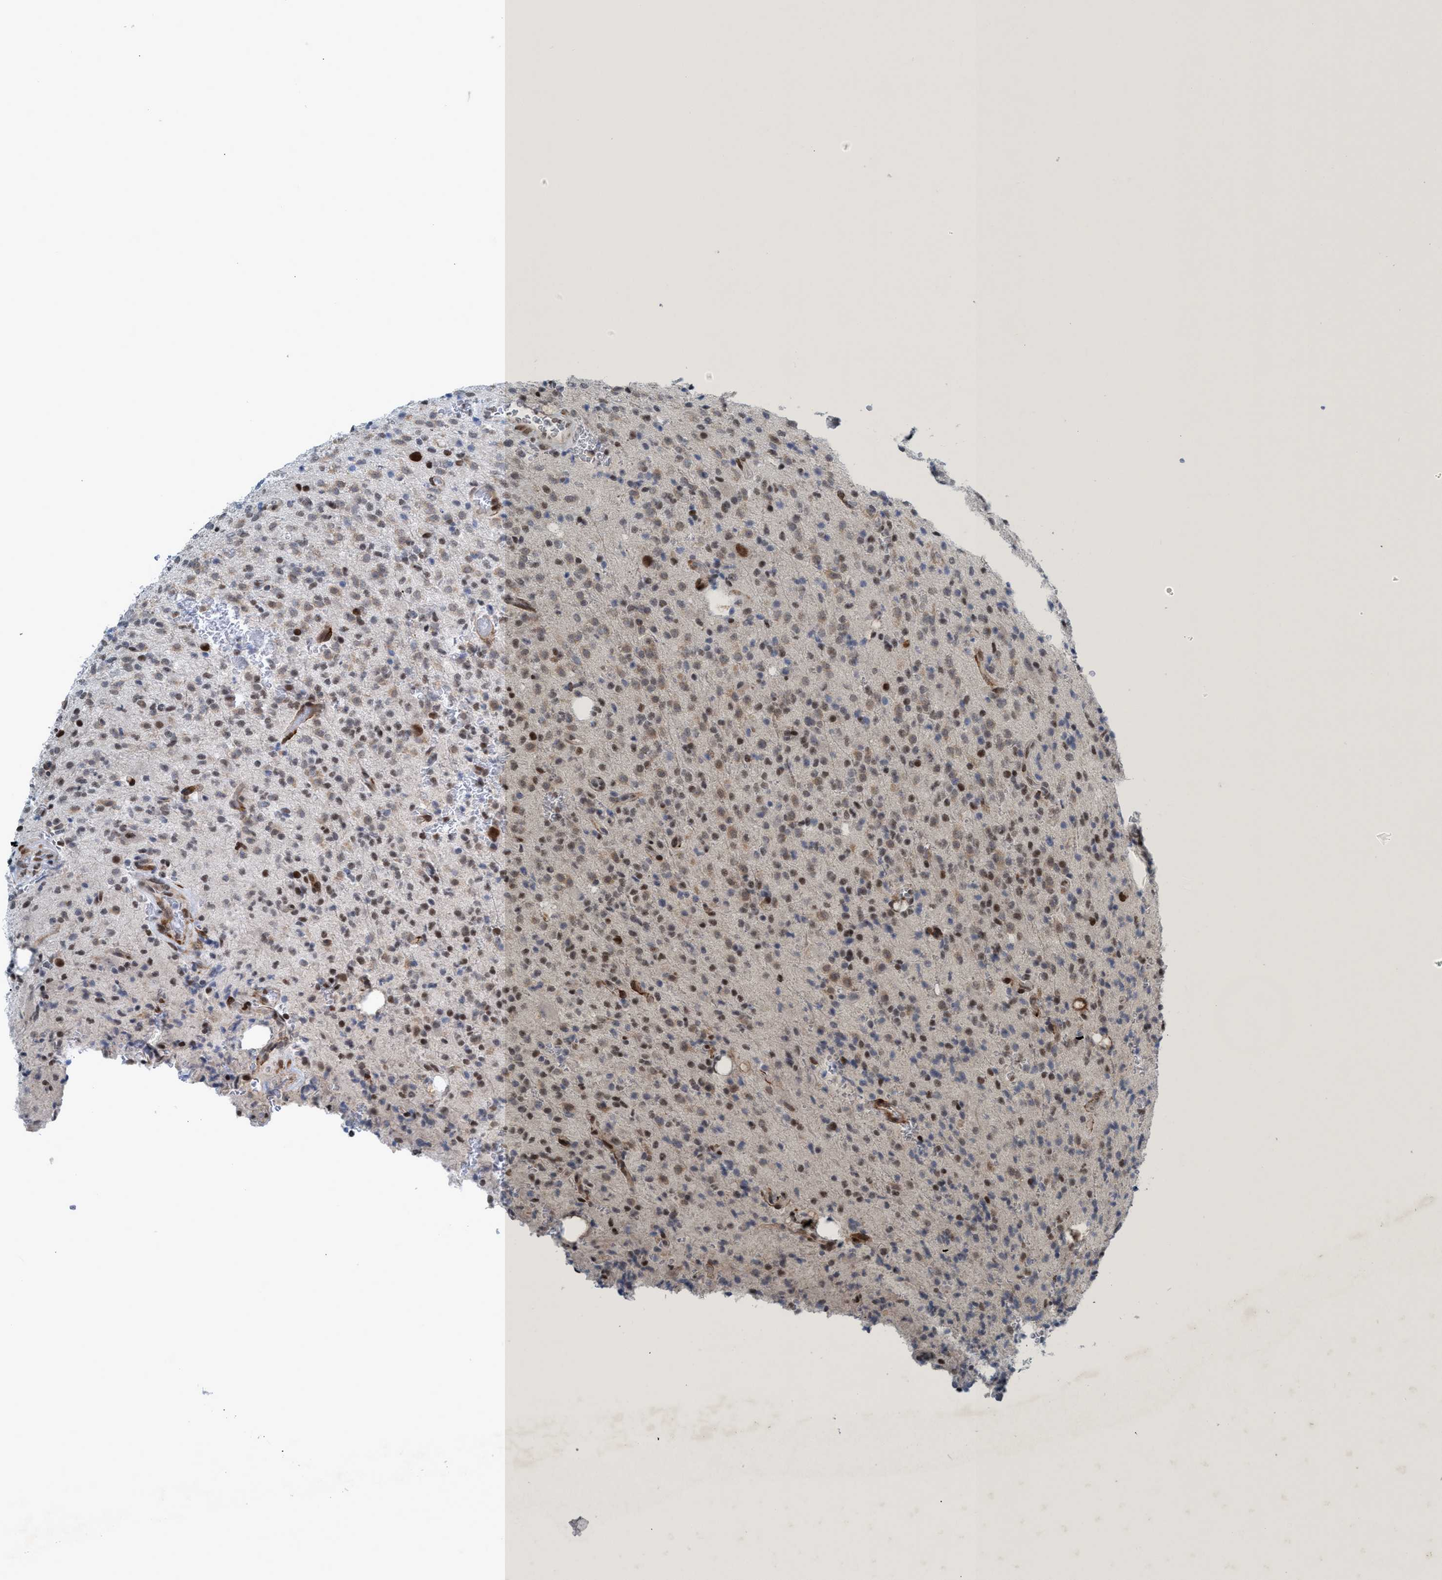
{"staining": {"intensity": "weak", "quantity": ">75%", "location": "nuclear"}, "tissue": "glioma", "cell_type": "Tumor cells", "image_type": "cancer", "snomed": [{"axis": "morphology", "description": "Glioma, malignant, High grade"}, {"axis": "topography", "description": "Brain"}], "caption": "A brown stain highlights weak nuclear expression of a protein in high-grade glioma (malignant) tumor cells.", "gene": "CWC27", "patient": {"sex": "male", "age": 34}}